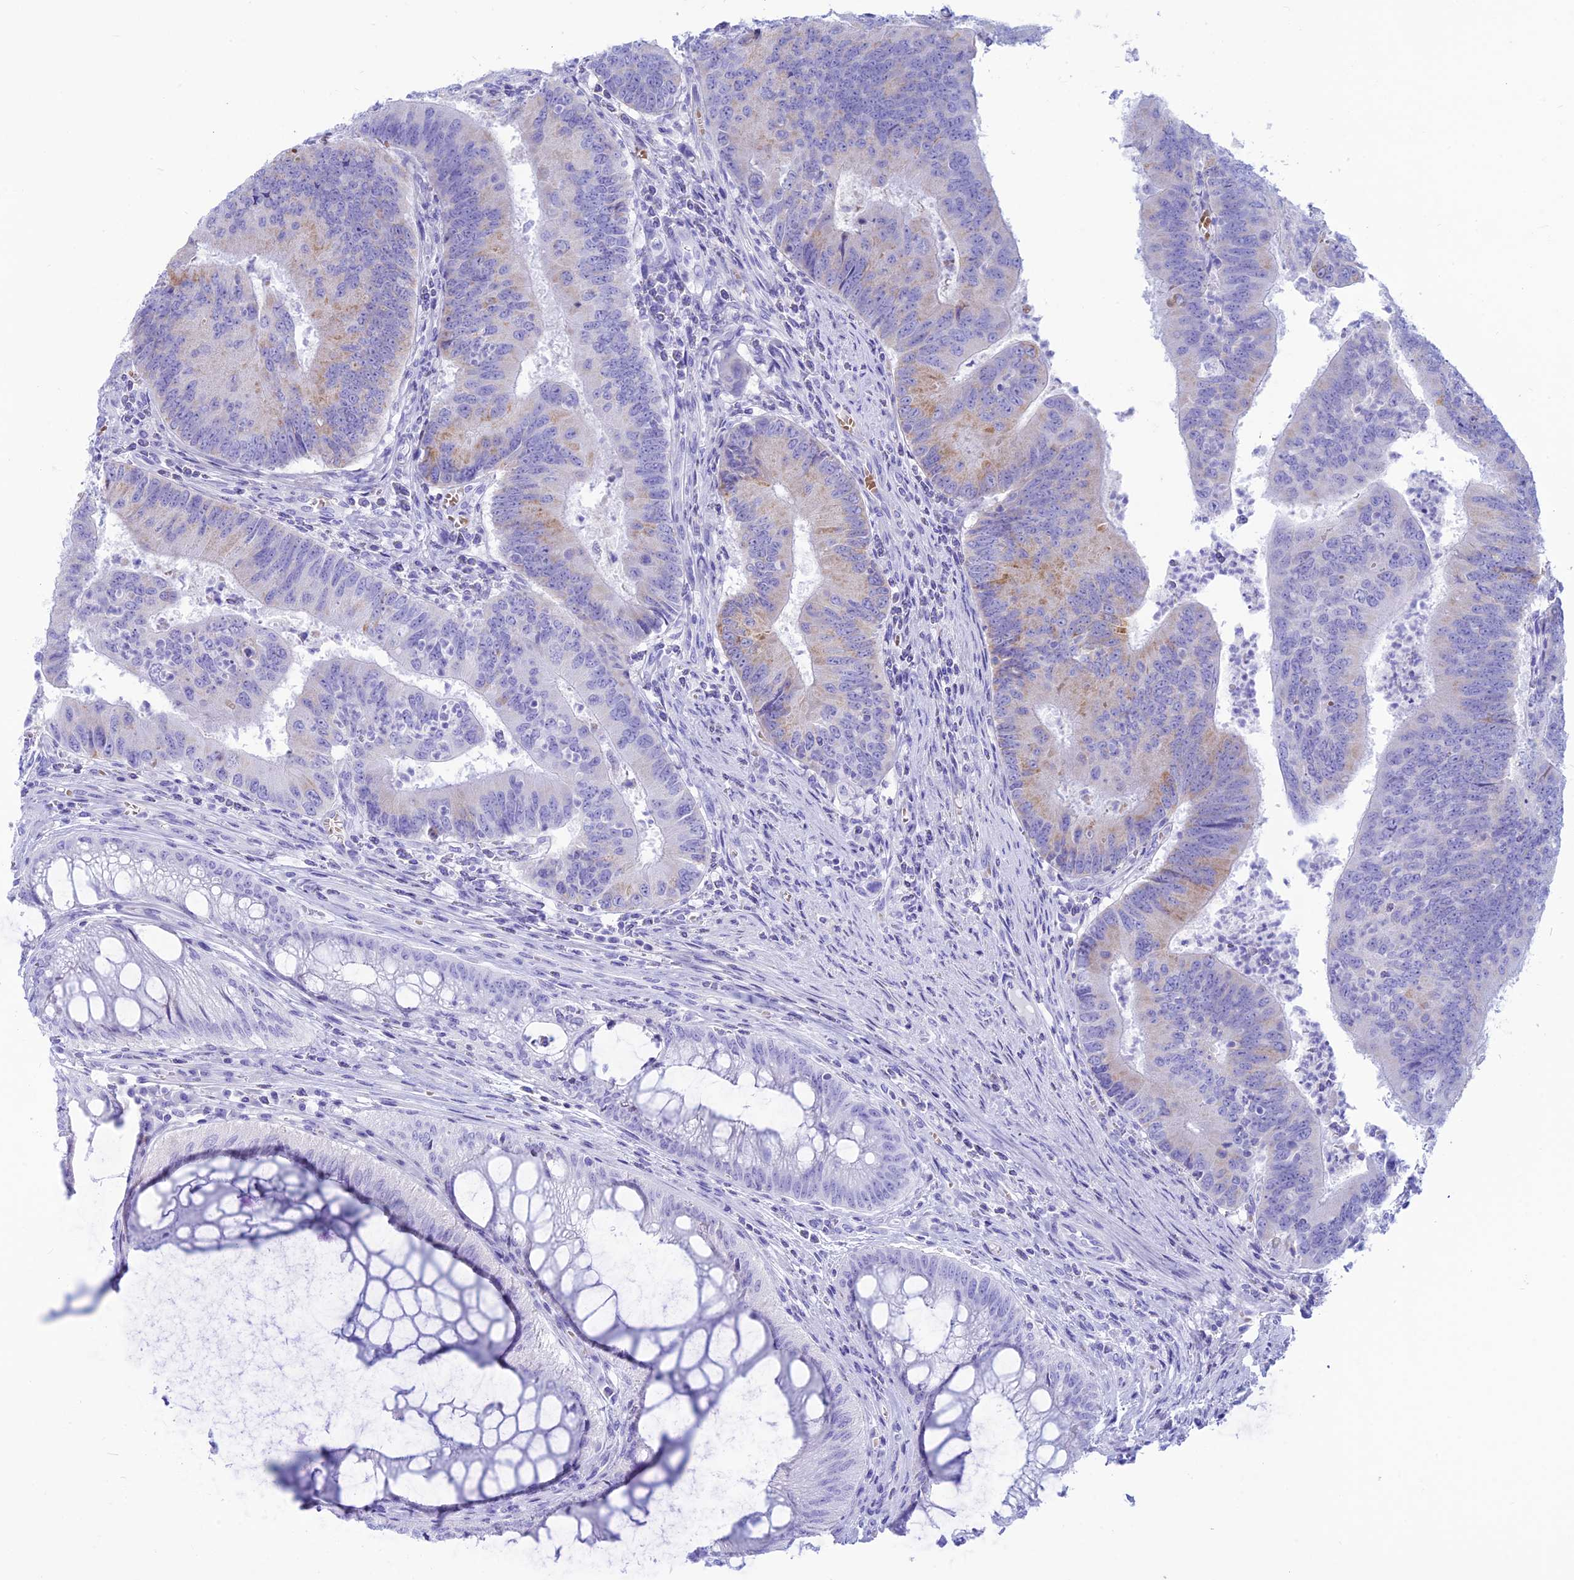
{"staining": {"intensity": "weak", "quantity": "<25%", "location": "cytoplasmic/membranous"}, "tissue": "colorectal cancer", "cell_type": "Tumor cells", "image_type": "cancer", "snomed": [{"axis": "morphology", "description": "Adenocarcinoma, NOS"}, {"axis": "topography", "description": "Colon"}], "caption": "Adenocarcinoma (colorectal) was stained to show a protein in brown. There is no significant expression in tumor cells.", "gene": "GLYATL1", "patient": {"sex": "female", "age": 67}}